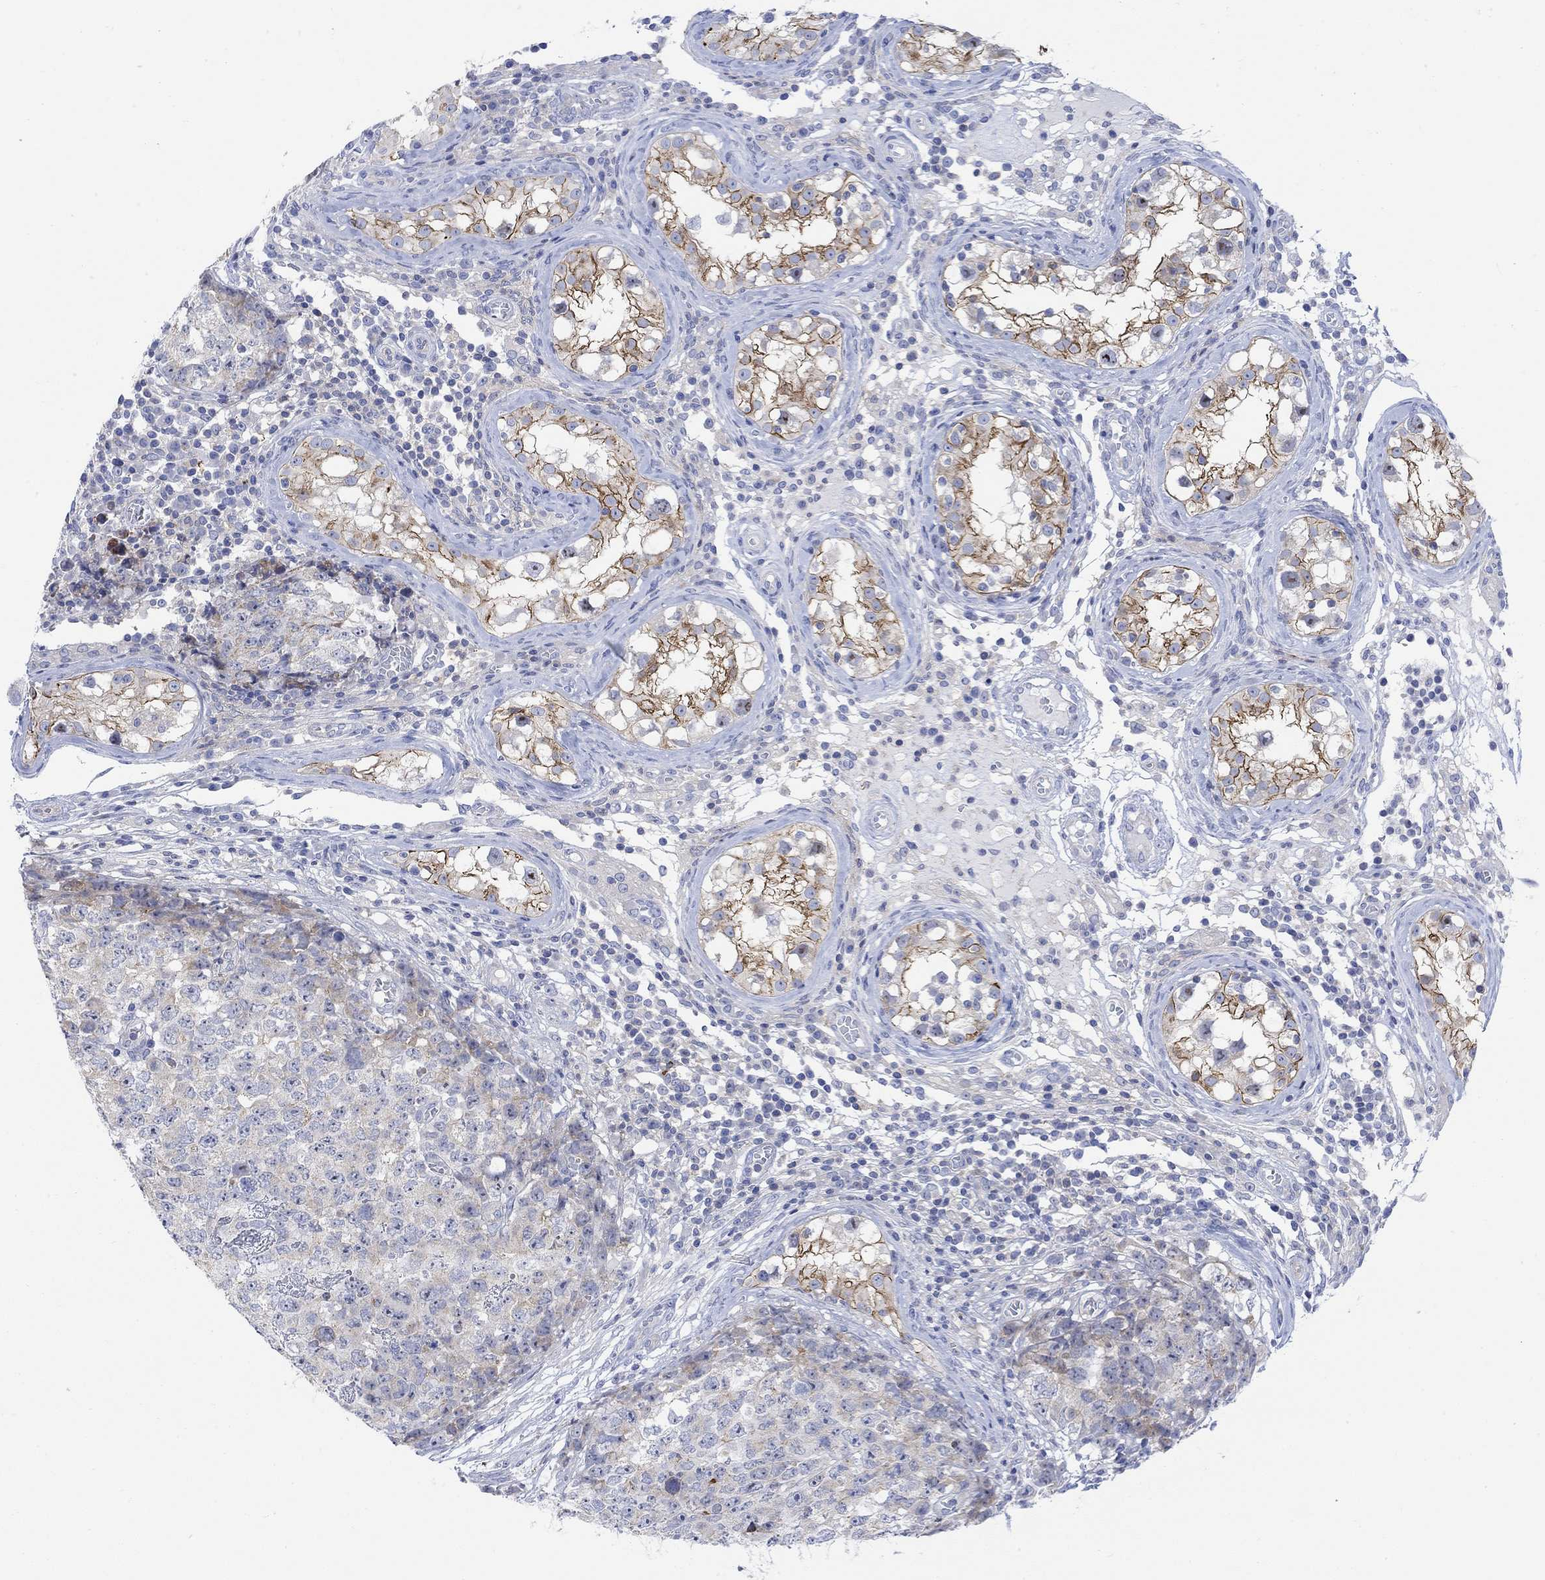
{"staining": {"intensity": "weak", "quantity": "<25%", "location": "cytoplasmic/membranous"}, "tissue": "testis cancer", "cell_type": "Tumor cells", "image_type": "cancer", "snomed": [{"axis": "morphology", "description": "Carcinoma, Embryonal, NOS"}, {"axis": "topography", "description": "Testis"}], "caption": "There is no significant positivity in tumor cells of embryonal carcinoma (testis). The staining was performed using DAB (3,3'-diaminobenzidine) to visualize the protein expression in brown, while the nuclei were stained in blue with hematoxylin (Magnification: 20x).", "gene": "ARSK", "patient": {"sex": "male", "age": 23}}